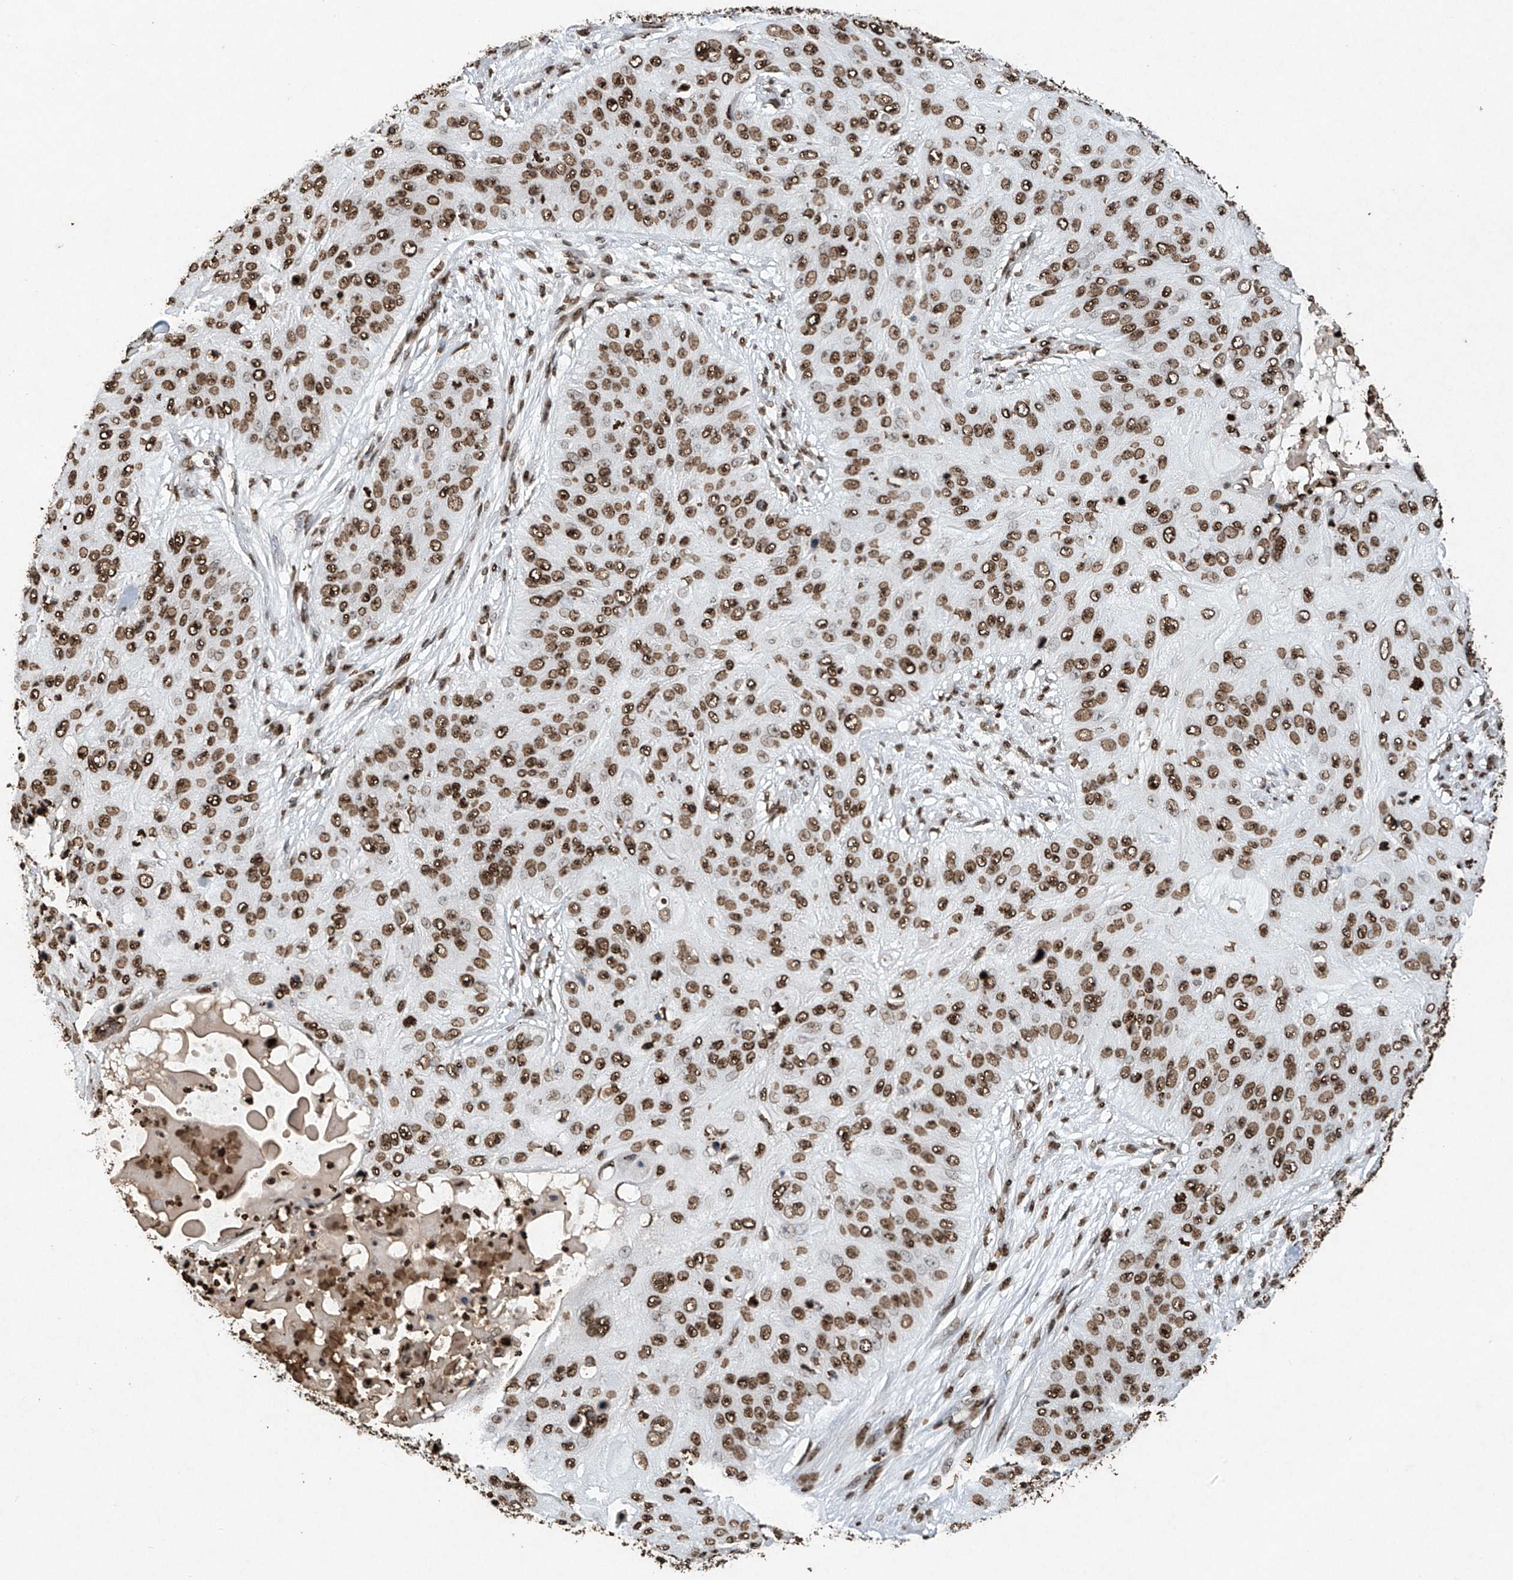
{"staining": {"intensity": "moderate", "quantity": ">75%", "location": "nuclear"}, "tissue": "skin cancer", "cell_type": "Tumor cells", "image_type": "cancer", "snomed": [{"axis": "morphology", "description": "Squamous cell carcinoma, NOS"}, {"axis": "topography", "description": "Skin"}], "caption": "A brown stain labels moderate nuclear positivity of a protein in squamous cell carcinoma (skin) tumor cells.", "gene": "H3-3A", "patient": {"sex": "female", "age": 80}}